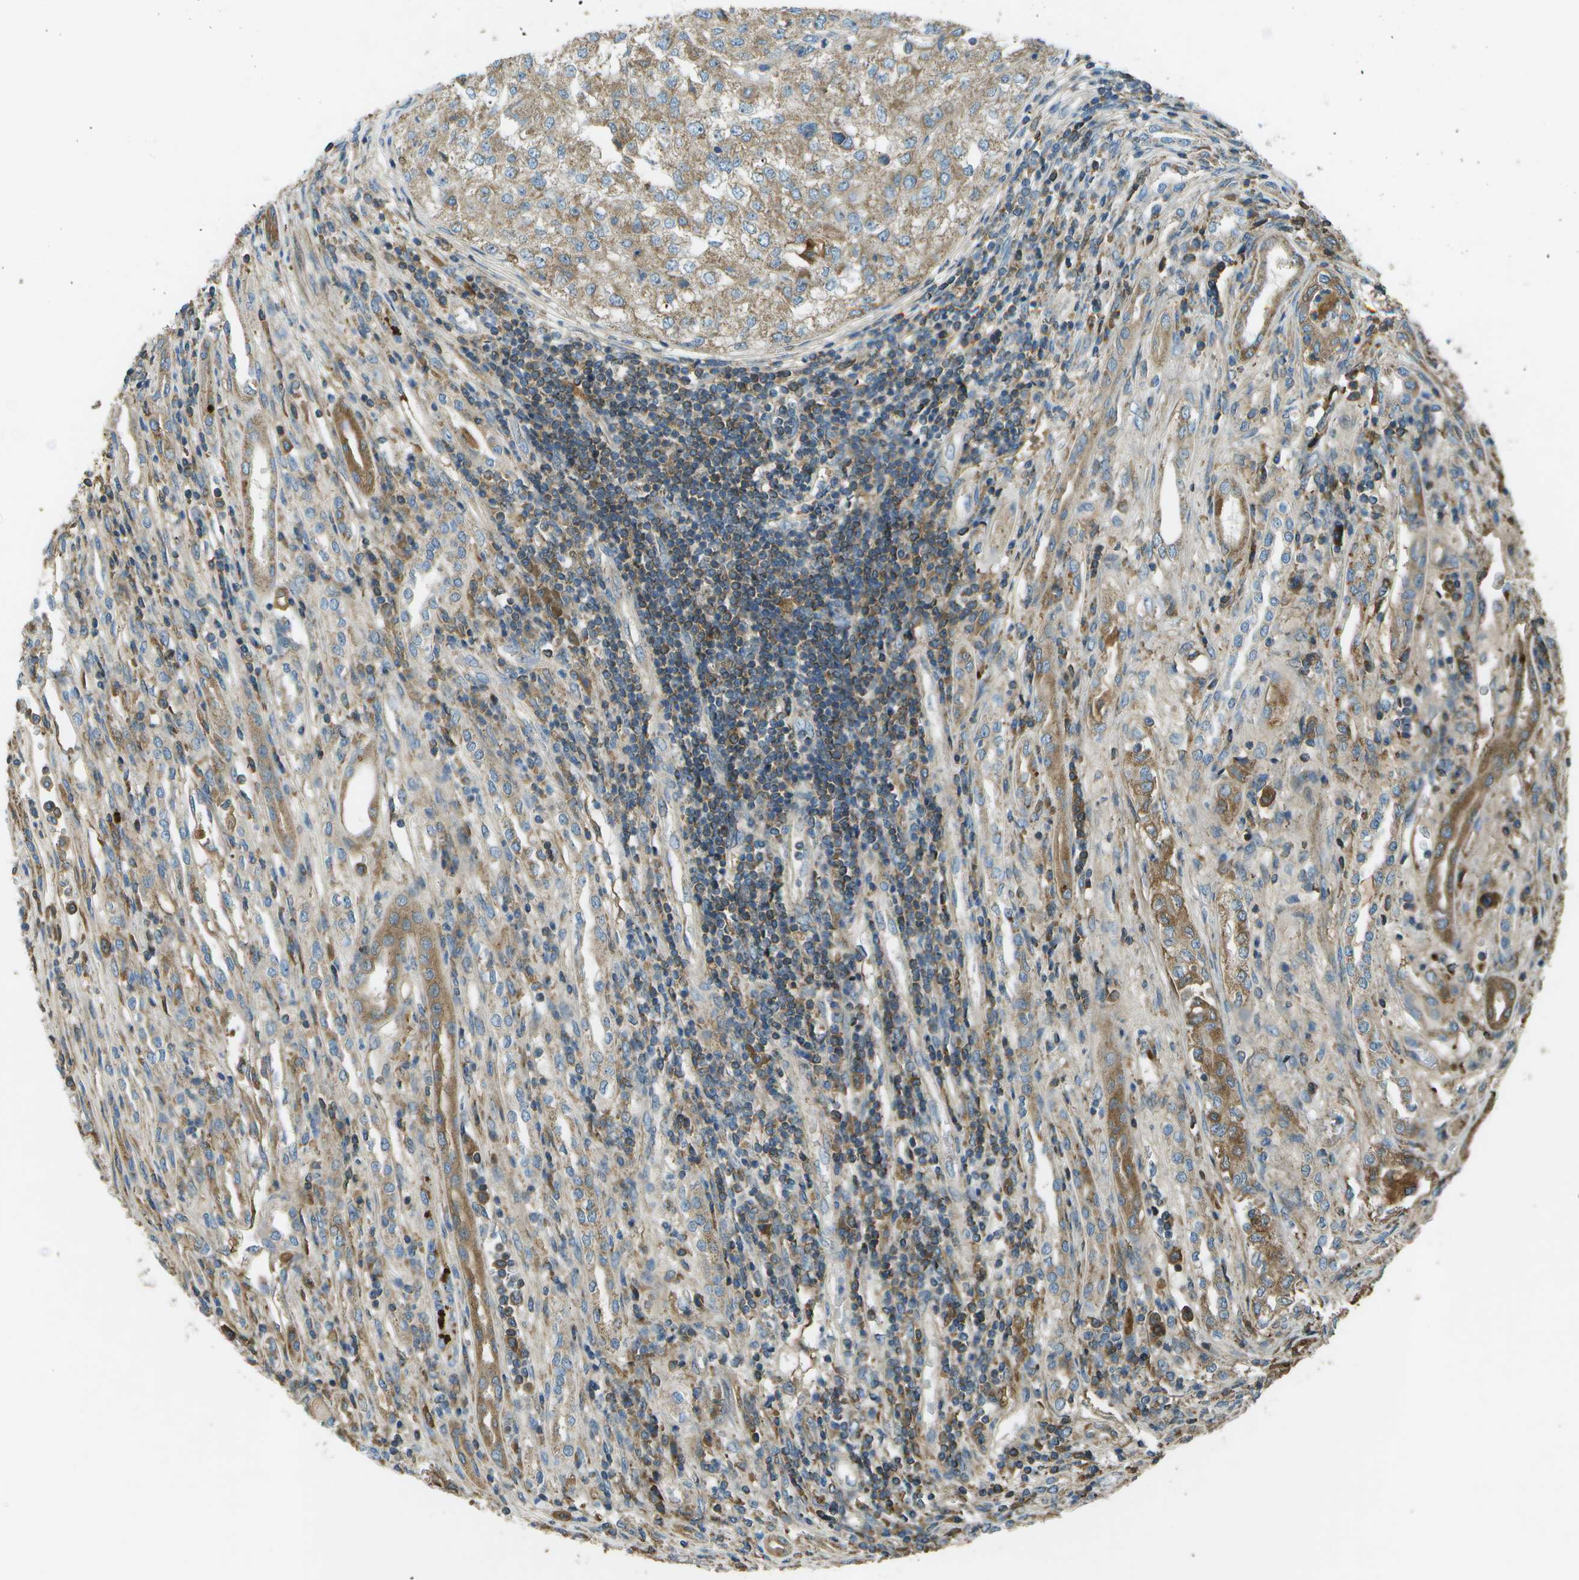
{"staining": {"intensity": "weak", "quantity": ">75%", "location": "cytoplasmic/membranous"}, "tissue": "renal cancer", "cell_type": "Tumor cells", "image_type": "cancer", "snomed": [{"axis": "morphology", "description": "Adenocarcinoma, NOS"}, {"axis": "topography", "description": "Kidney"}], "caption": "The image reveals staining of renal cancer (adenocarcinoma), revealing weak cytoplasmic/membranous protein expression (brown color) within tumor cells.", "gene": "PXYLP1", "patient": {"sex": "female", "age": 54}}